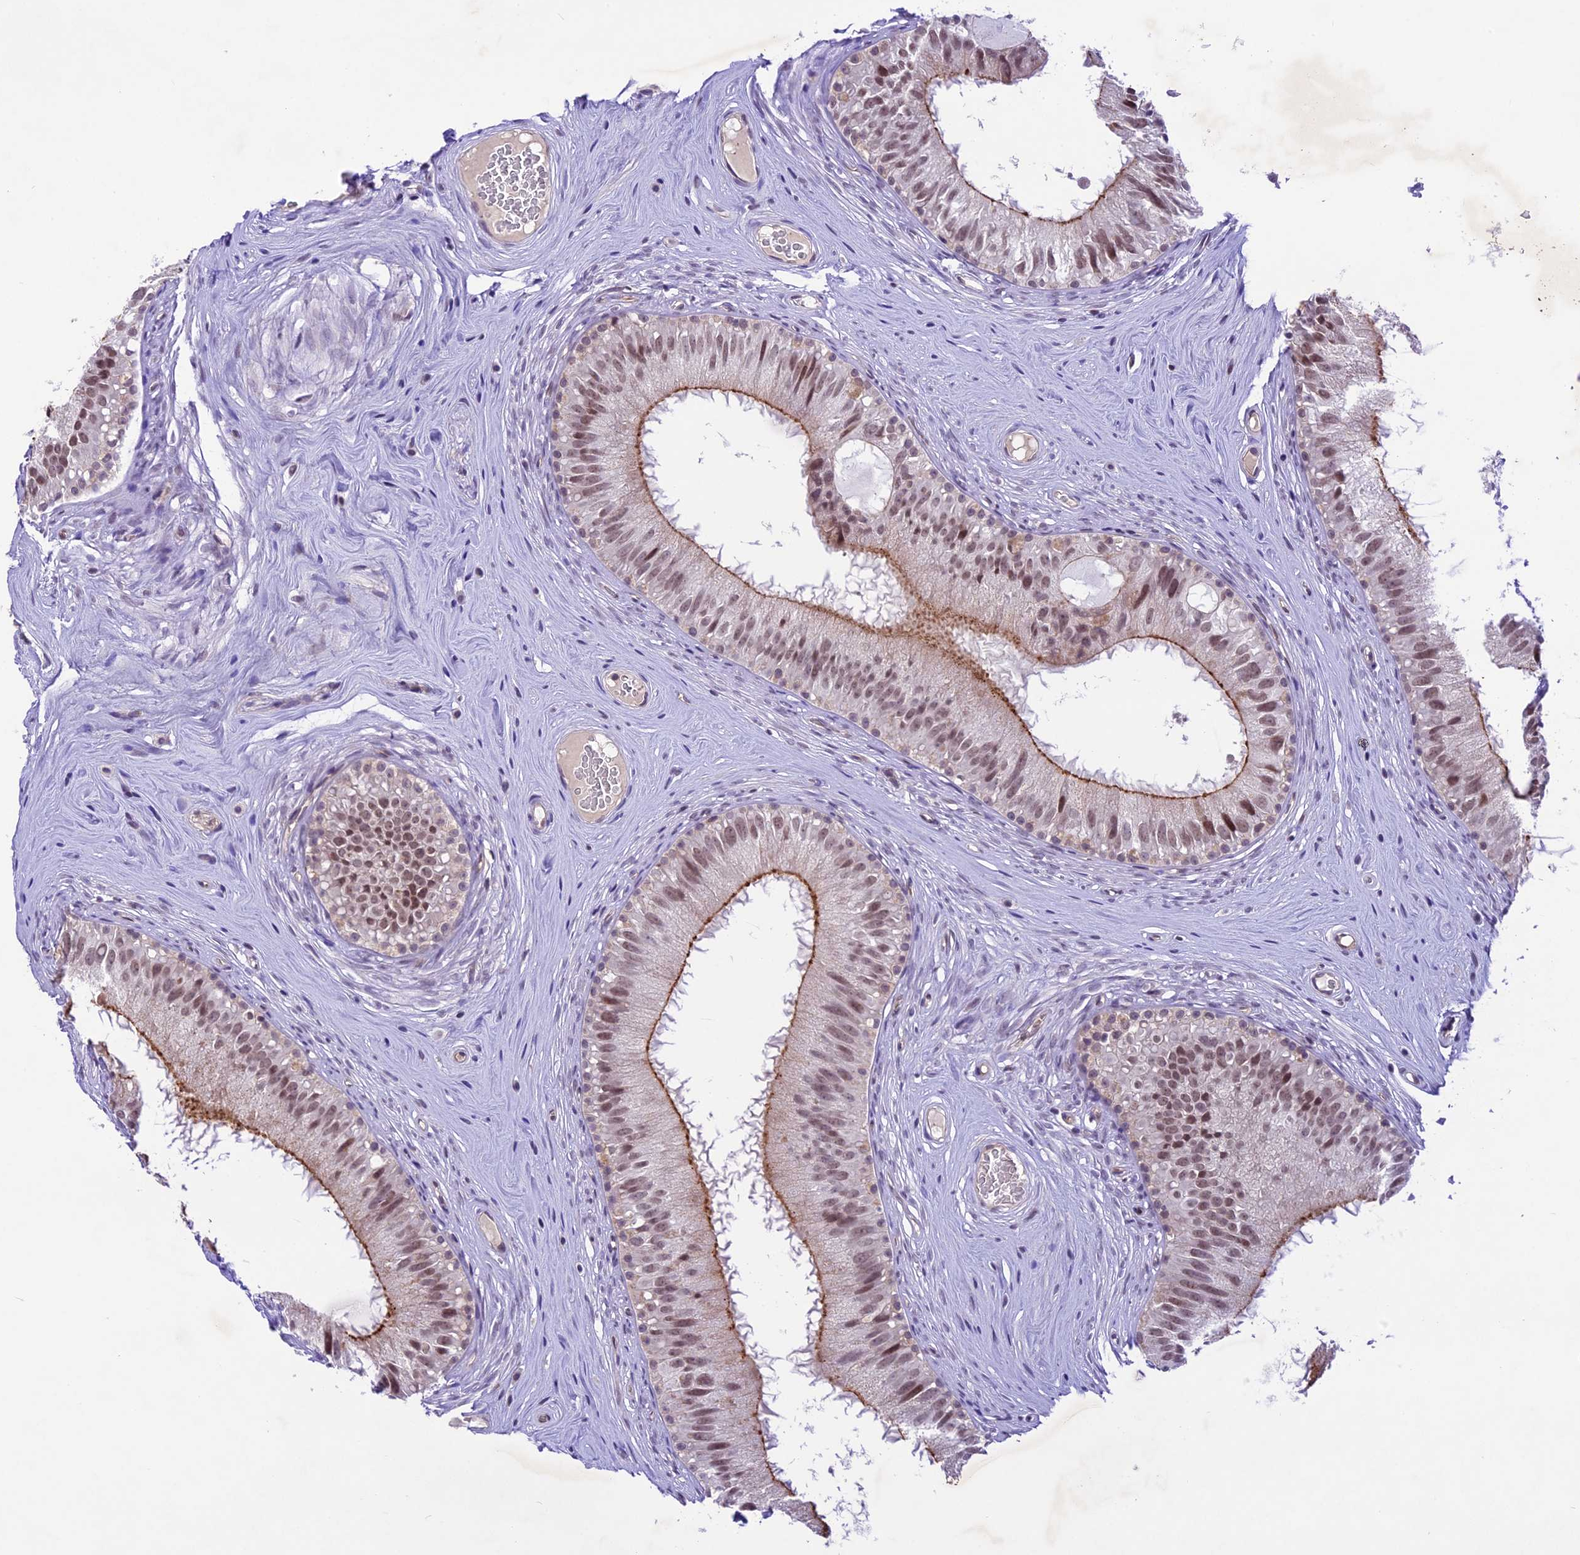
{"staining": {"intensity": "moderate", "quantity": ">75%", "location": "cytoplasmic/membranous,nuclear"}, "tissue": "epididymis", "cell_type": "Glandular cells", "image_type": "normal", "snomed": [{"axis": "morphology", "description": "Normal tissue, NOS"}, {"axis": "topography", "description": "Epididymis"}], "caption": "This is a photomicrograph of IHC staining of unremarkable epididymis, which shows moderate staining in the cytoplasmic/membranous,nuclear of glandular cells.", "gene": "SHKBP1", "patient": {"sex": "male", "age": 45}}